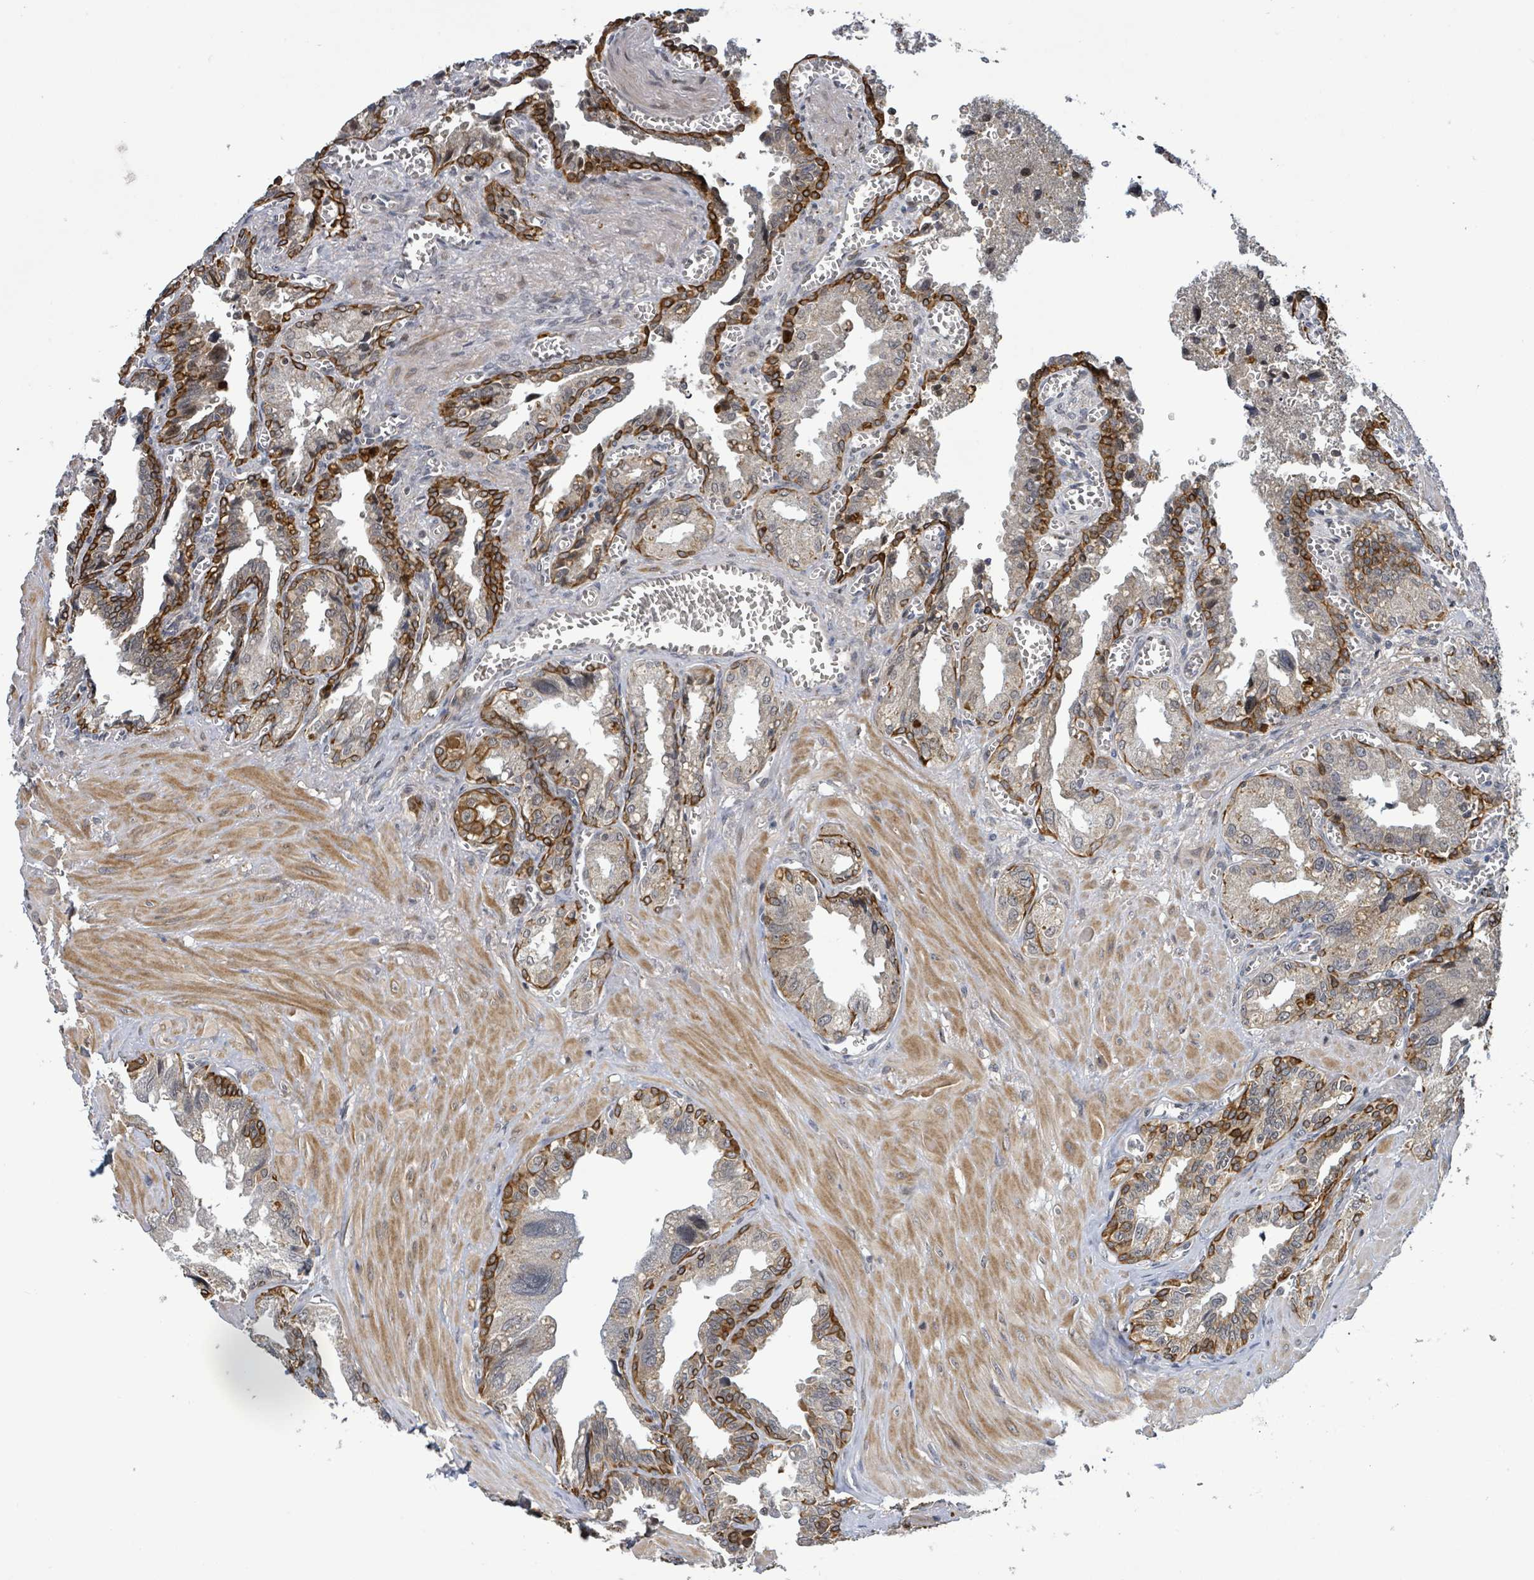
{"staining": {"intensity": "strong", "quantity": "25%-75%", "location": "cytoplasmic/membranous"}, "tissue": "seminal vesicle", "cell_type": "Glandular cells", "image_type": "normal", "snomed": [{"axis": "morphology", "description": "Normal tissue, NOS"}, {"axis": "topography", "description": "Seminal veicle"}], "caption": "This micrograph exhibits IHC staining of unremarkable seminal vesicle, with high strong cytoplasmic/membranous staining in about 25%-75% of glandular cells.", "gene": "ITGA11", "patient": {"sex": "male", "age": 67}}